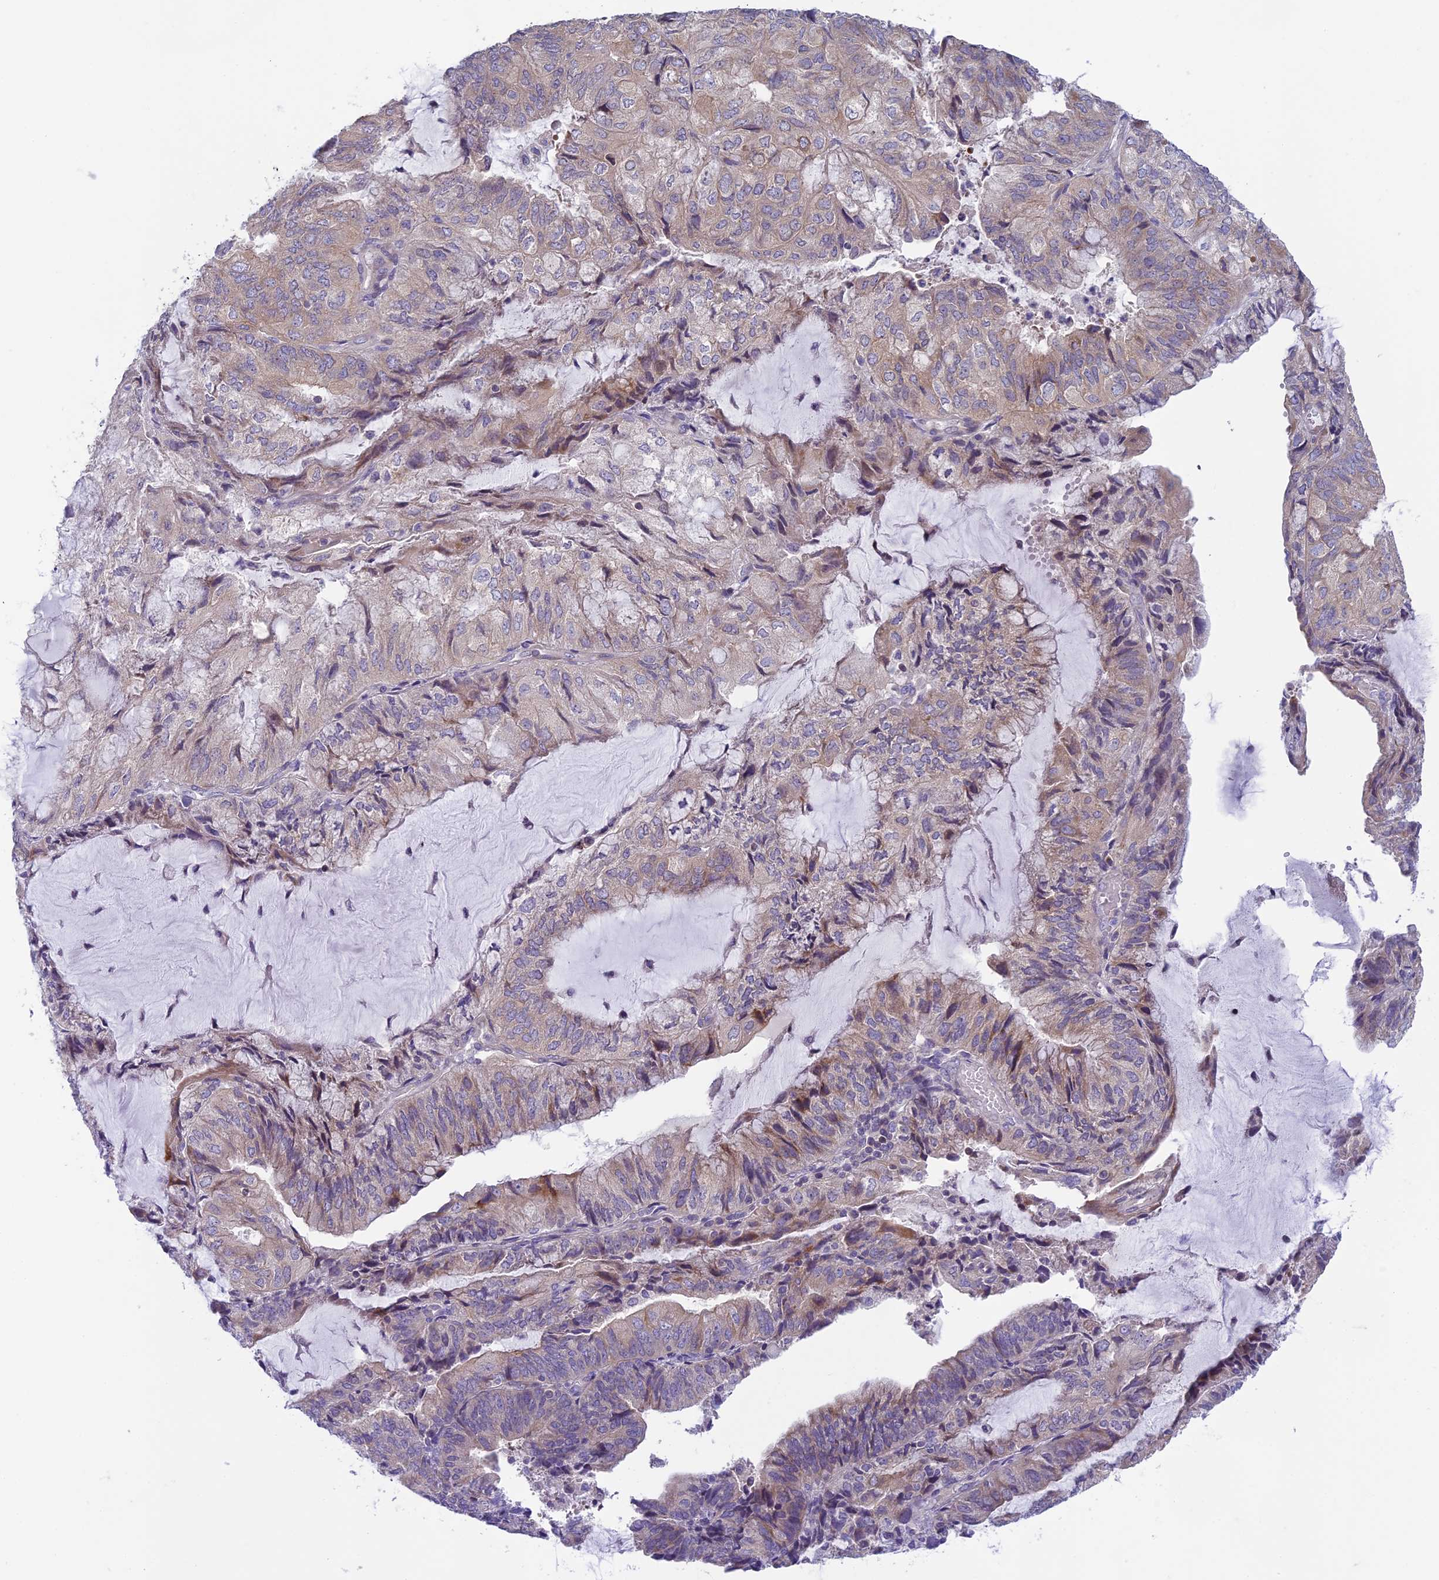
{"staining": {"intensity": "weak", "quantity": "25%-75%", "location": "cytoplasmic/membranous"}, "tissue": "endometrial cancer", "cell_type": "Tumor cells", "image_type": "cancer", "snomed": [{"axis": "morphology", "description": "Adenocarcinoma, NOS"}, {"axis": "topography", "description": "Endometrium"}], "caption": "Endometrial cancer stained for a protein demonstrates weak cytoplasmic/membranous positivity in tumor cells. (Brightfield microscopy of DAB IHC at high magnification).", "gene": "ARHGEF37", "patient": {"sex": "female", "age": 81}}